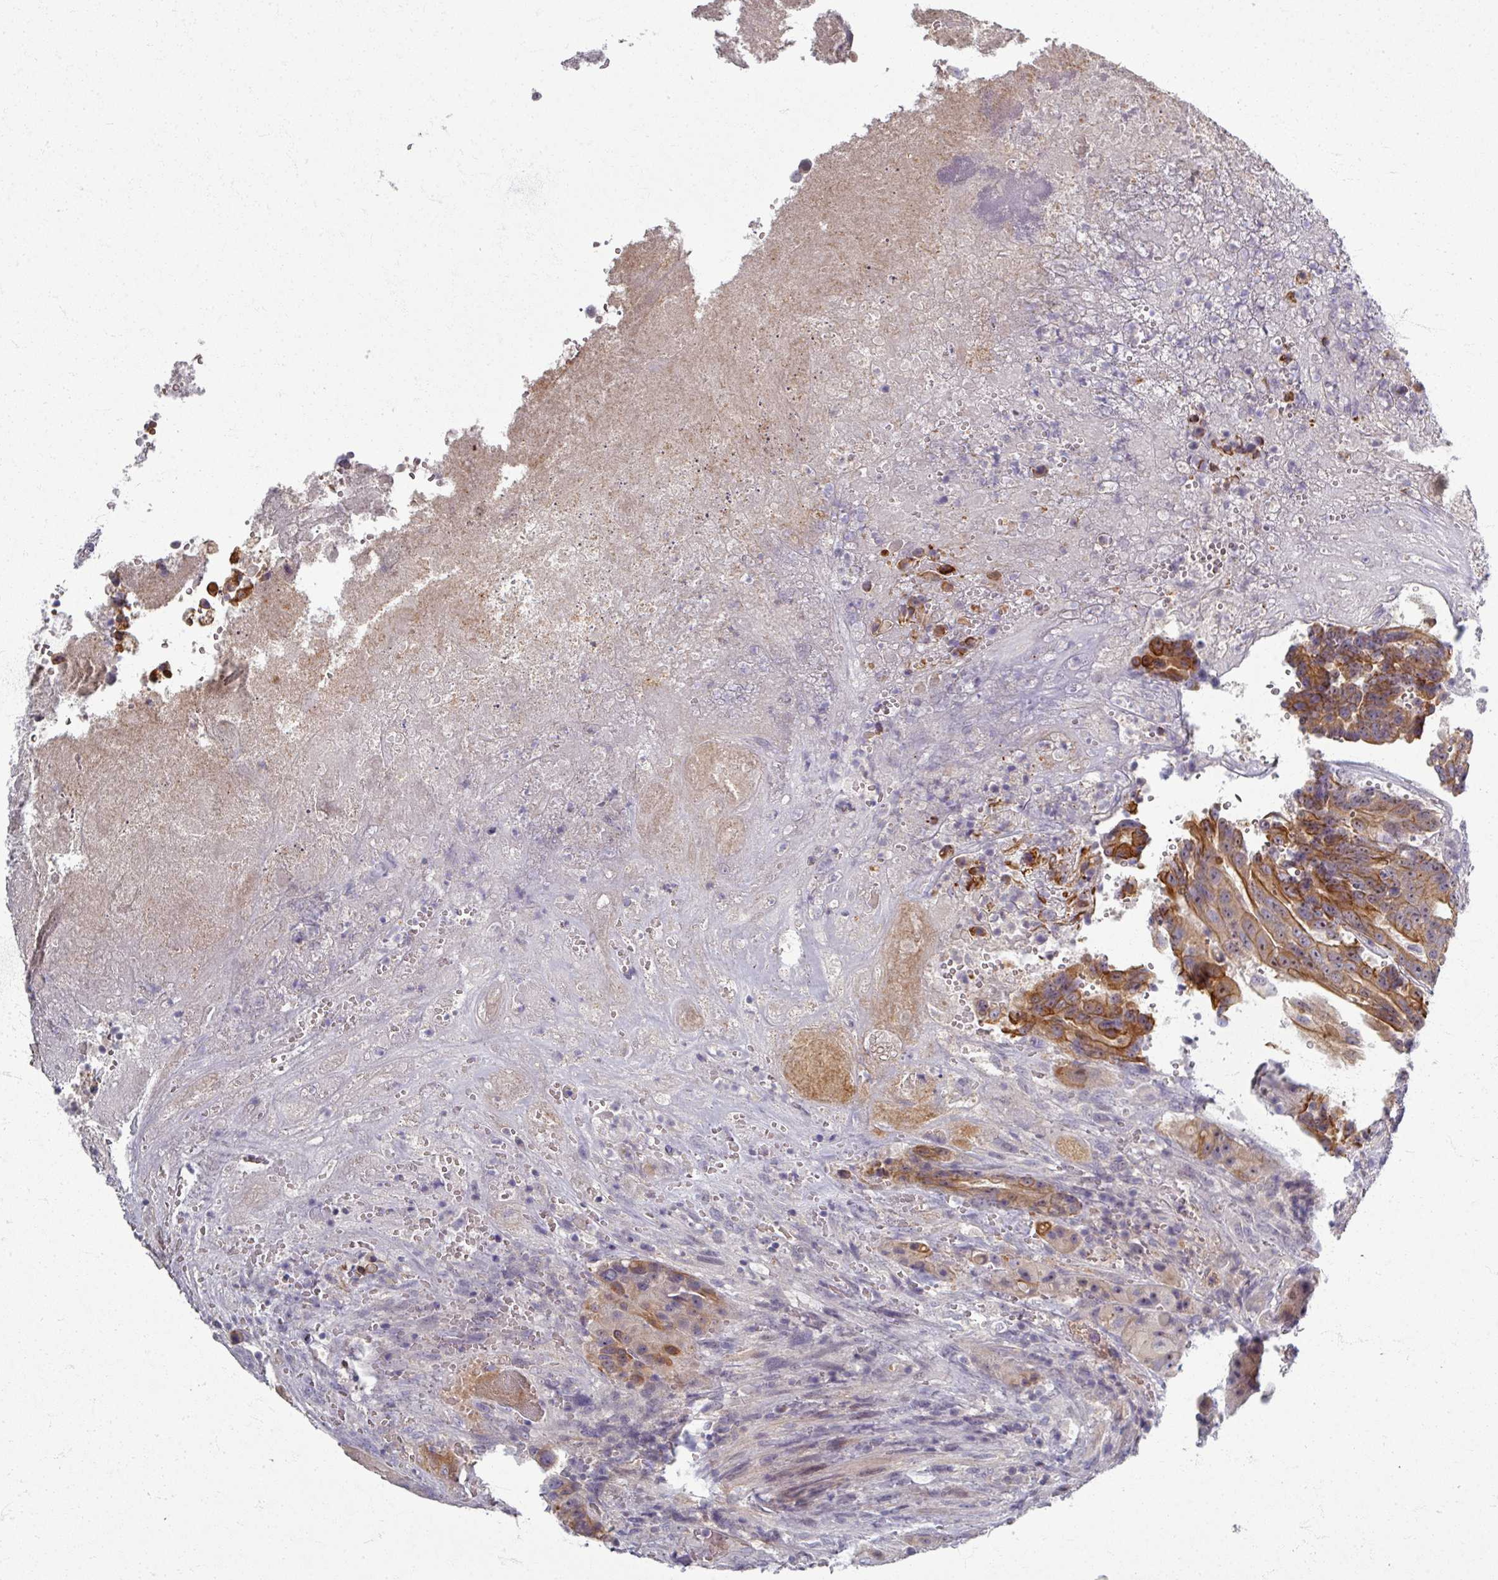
{"staining": {"intensity": "moderate", "quantity": ">75%", "location": "cytoplasmic/membranous"}, "tissue": "colorectal cancer", "cell_type": "Tumor cells", "image_type": "cancer", "snomed": [{"axis": "morphology", "description": "Adenocarcinoma, NOS"}, {"axis": "topography", "description": "Rectum"}], "caption": "Immunohistochemistry (DAB (3,3'-diaminobenzidine)) staining of colorectal cancer reveals moderate cytoplasmic/membranous protein staining in approximately >75% of tumor cells.", "gene": "TTLL7", "patient": {"sex": "male", "age": 69}}